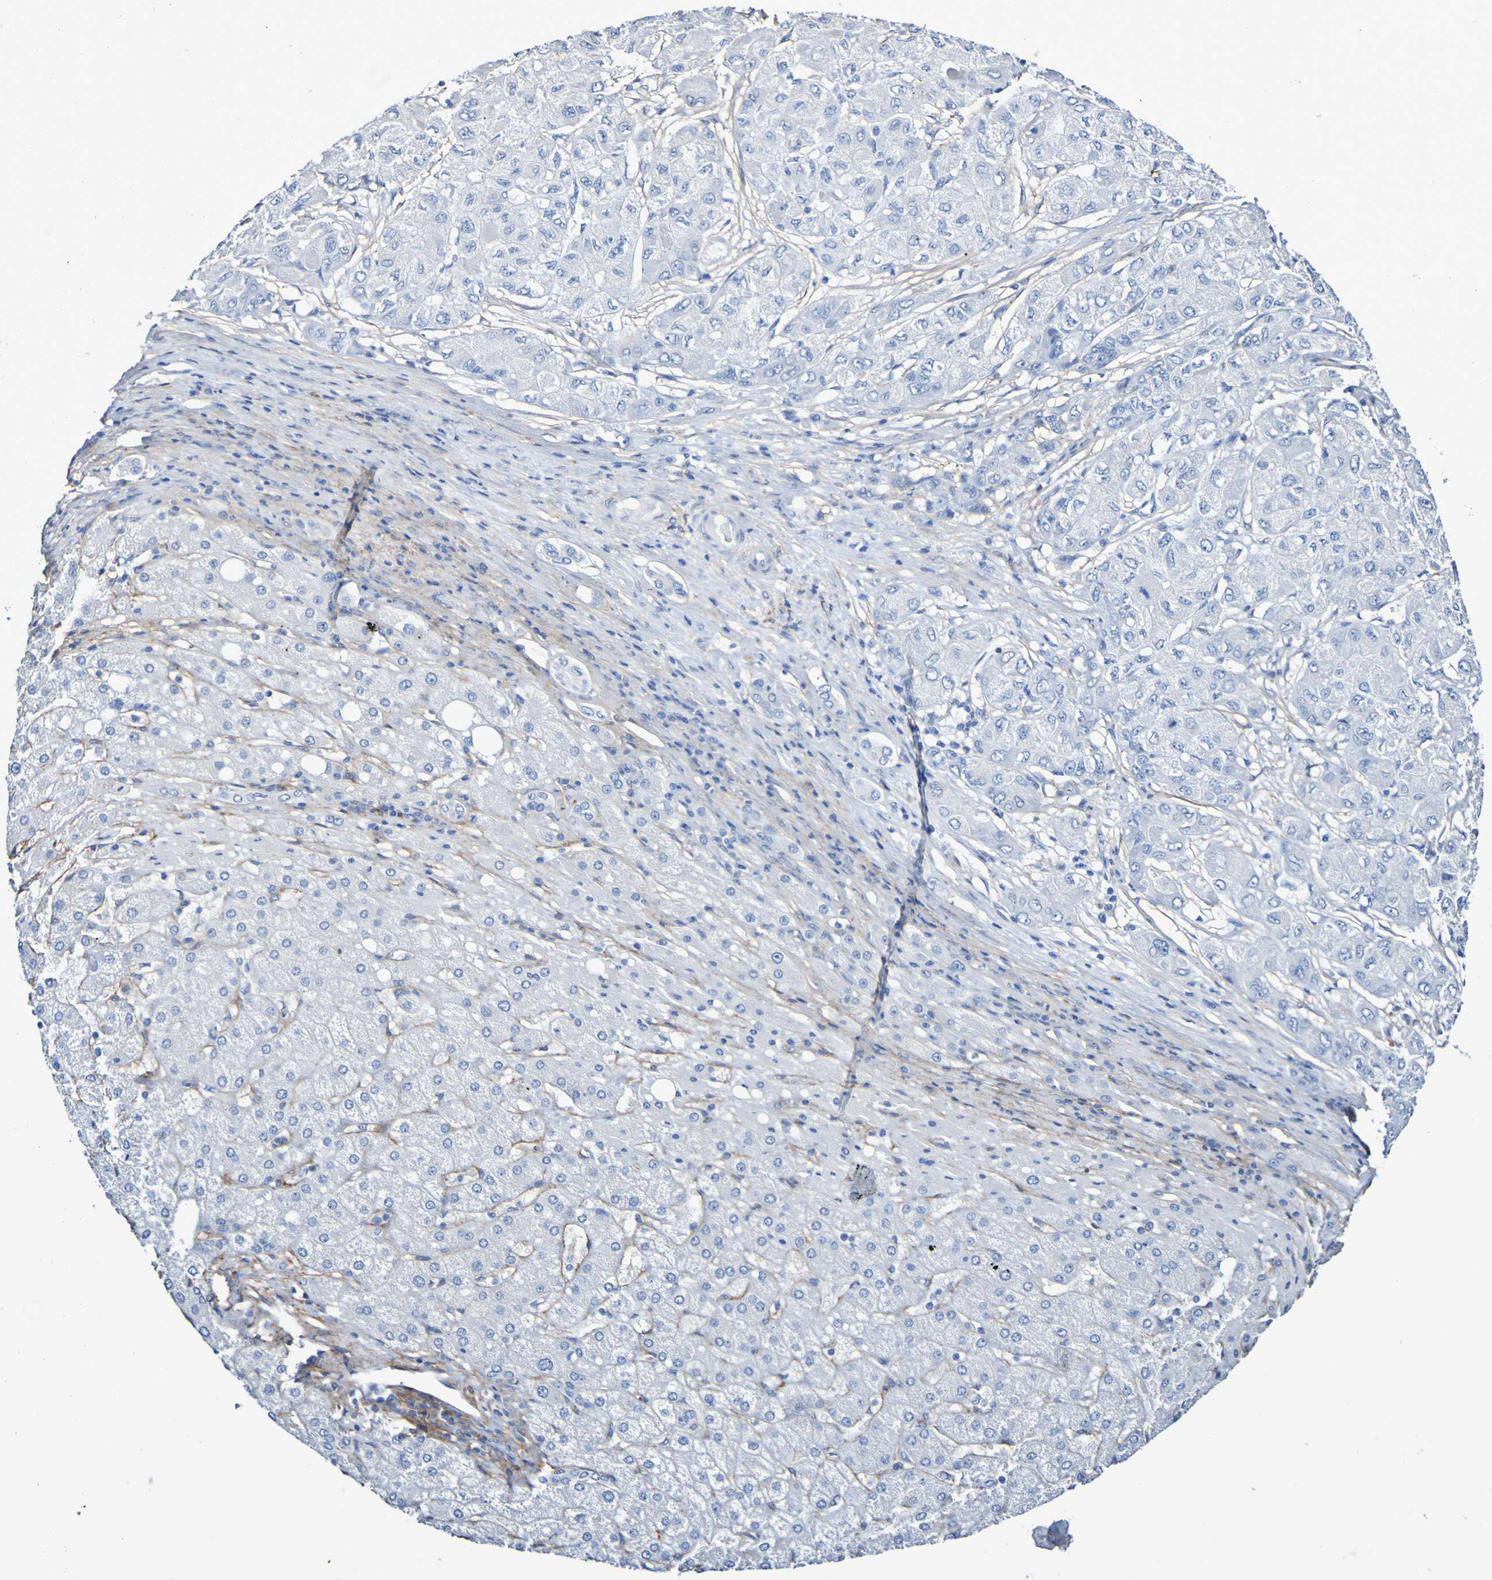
{"staining": {"intensity": "negative", "quantity": "none", "location": "none"}, "tissue": "liver cancer", "cell_type": "Tumor cells", "image_type": "cancer", "snomed": [{"axis": "morphology", "description": "Carcinoma, Hepatocellular, NOS"}, {"axis": "topography", "description": "Liver"}], "caption": "An immunohistochemistry image of liver cancer (hepatocellular carcinoma) is shown. There is no staining in tumor cells of liver cancer (hepatocellular carcinoma).", "gene": "SGCB", "patient": {"sex": "male", "age": 80}}